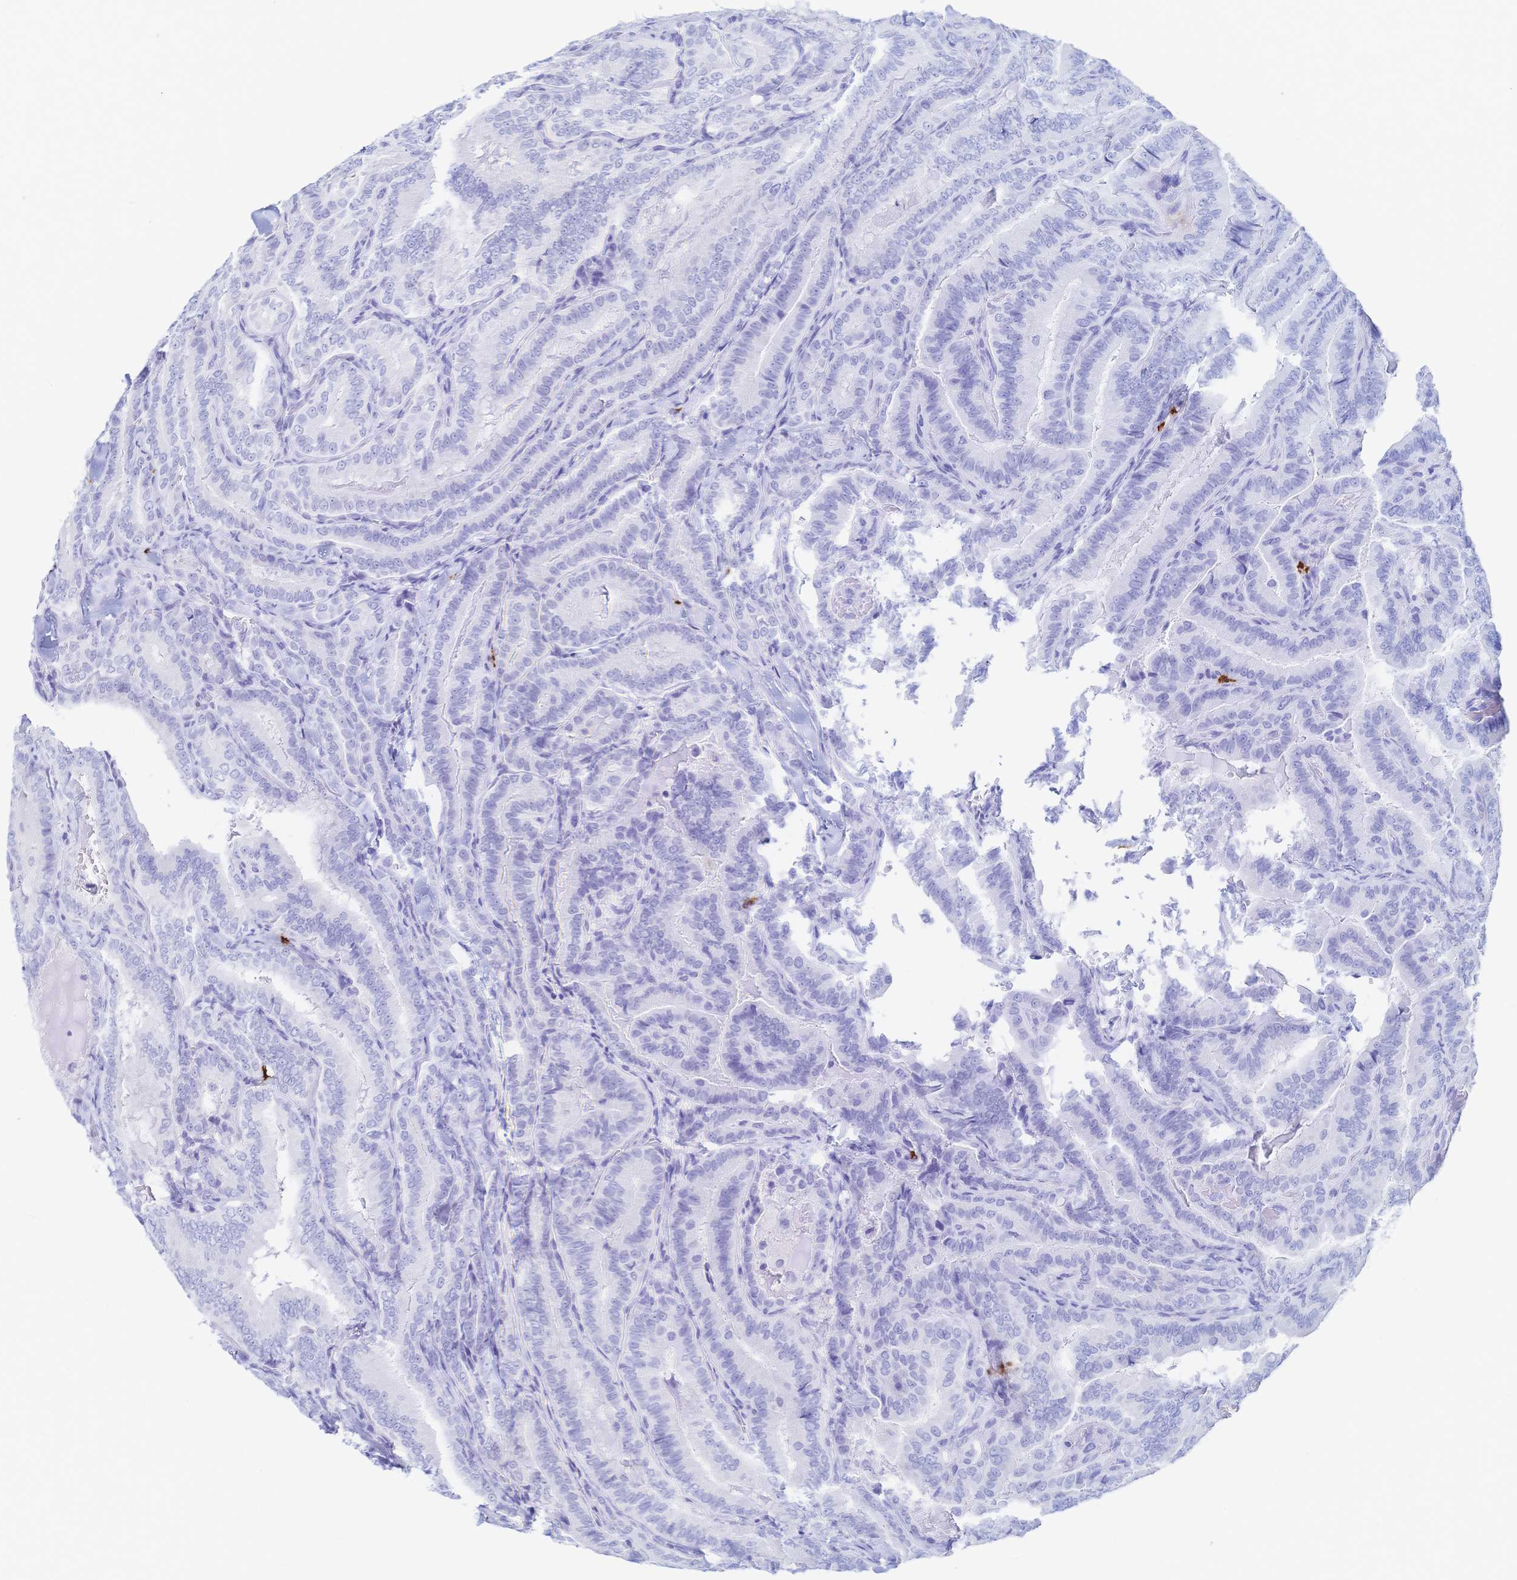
{"staining": {"intensity": "negative", "quantity": "none", "location": "none"}, "tissue": "thyroid cancer", "cell_type": "Tumor cells", "image_type": "cancer", "snomed": [{"axis": "morphology", "description": "Papillary adenocarcinoma, NOS"}, {"axis": "topography", "description": "Thyroid gland"}], "caption": "Histopathology image shows no significant protein staining in tumor cells of thyroid cancer (papillary adenocarcinoma). (DAB (3,3'-diaminobenzidine) immunohistochemistry (IHC) visualized using brightfield microscopy, high magnification).", "gene": "IL2RB", "patient": {"sex": "male", "age": 61}}